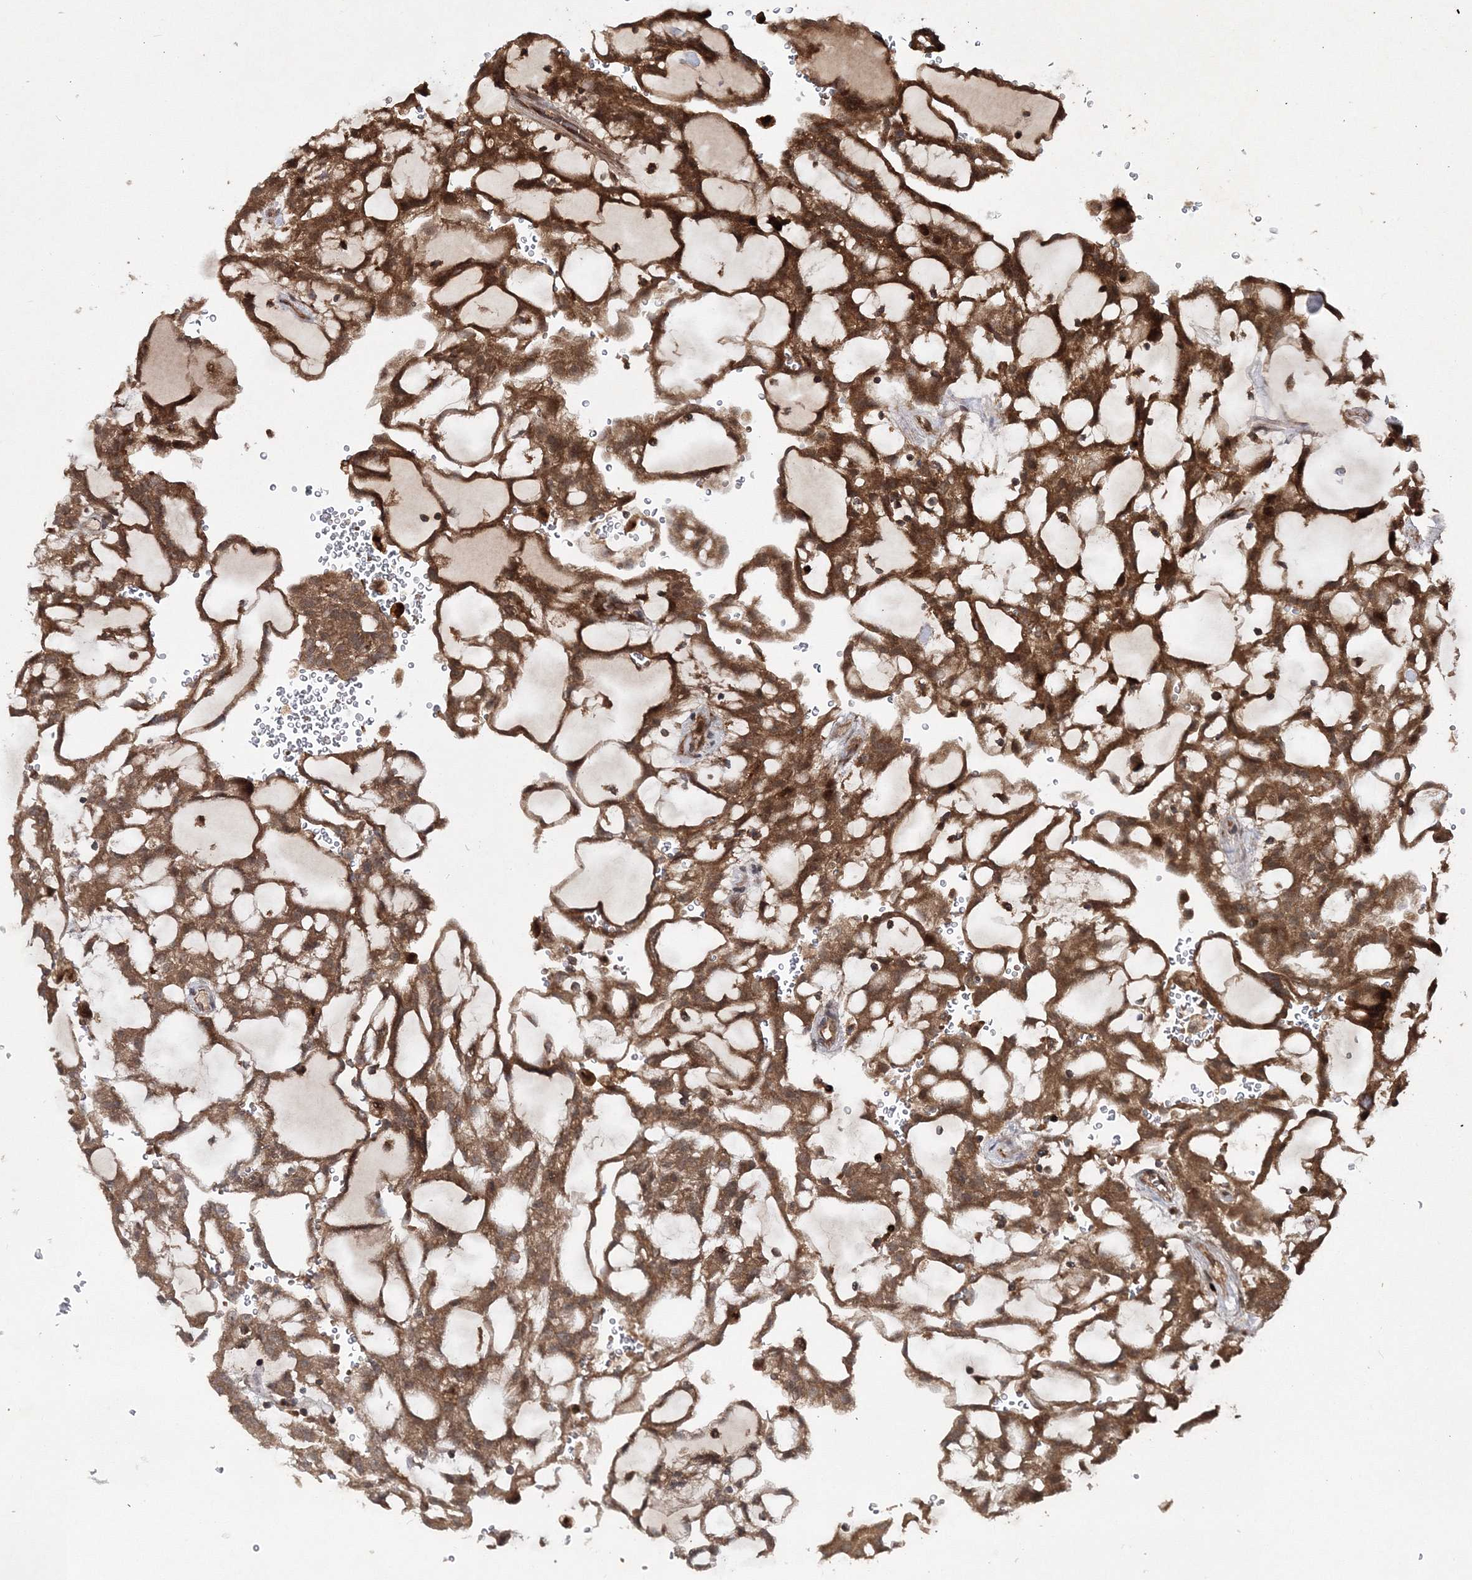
{"staining": {"intensity": "strong", "quantity": ">75%", "location": "cytoplasmic/membranous"}, "tissue": "renal cancer", "cell_type": "Tumor cells", "image_type": "cancer", "snomed": [{"axis": "morphology", "description": "Adenocarcinoma, NOS"}, {"axis": "topography", "description": "Kidney"}], "caption": "Immunohistochemistry of adenocarcinoma (renal) reveals high levels of strong cytoplasmic/membranous expression in approximately >75% of tumor cells.", "gene": "DNAJC13", "patient": {"sex": "male", "age": 63}}